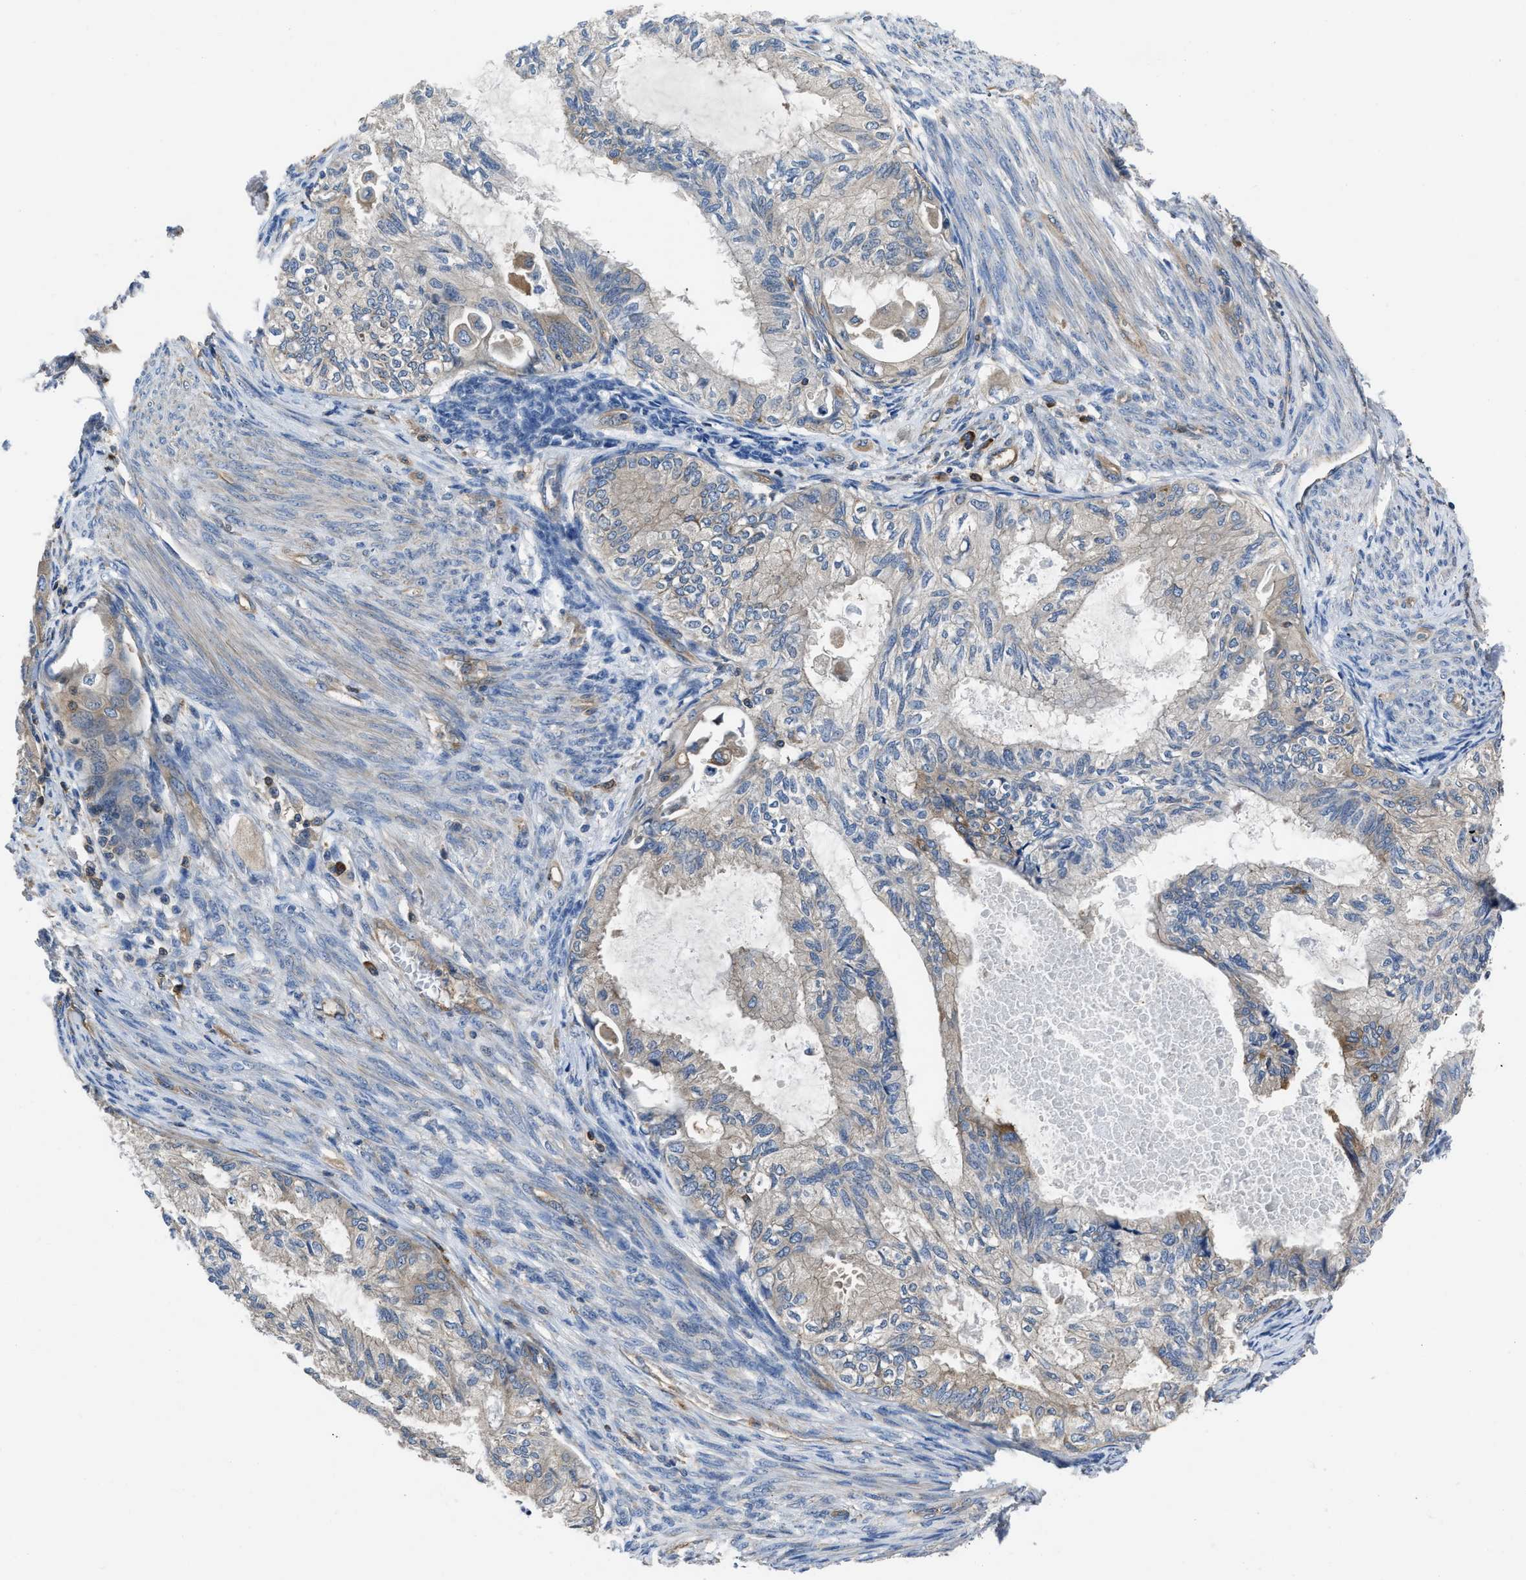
{"staining": {"intensity": "weak", "quantity": "25%-75%", "location": "cytoplasmic/membranous"}, "tissue": "cervical cancer", "cell_type": "Tumor cells", "image_type": "cancer", "snomed": [{"axis": "morphology", "description": "Normal tissue, NOS"}, {"axis": "morphology", "description": "Adenocarcinoma, NOS"}, {"axis": "topography", "description": "Cervix"}, {"axis": "topography", "description": "Endometrium"}], "caption": "Immunohistochemical staining of human cervical cancer exhibits low levels of weak cytoplasmic/membranous protein staining in approximately 25%-75% of tumor cells.", "gene": "YARS1", "patient": {"sex": "female", "age": 86}}